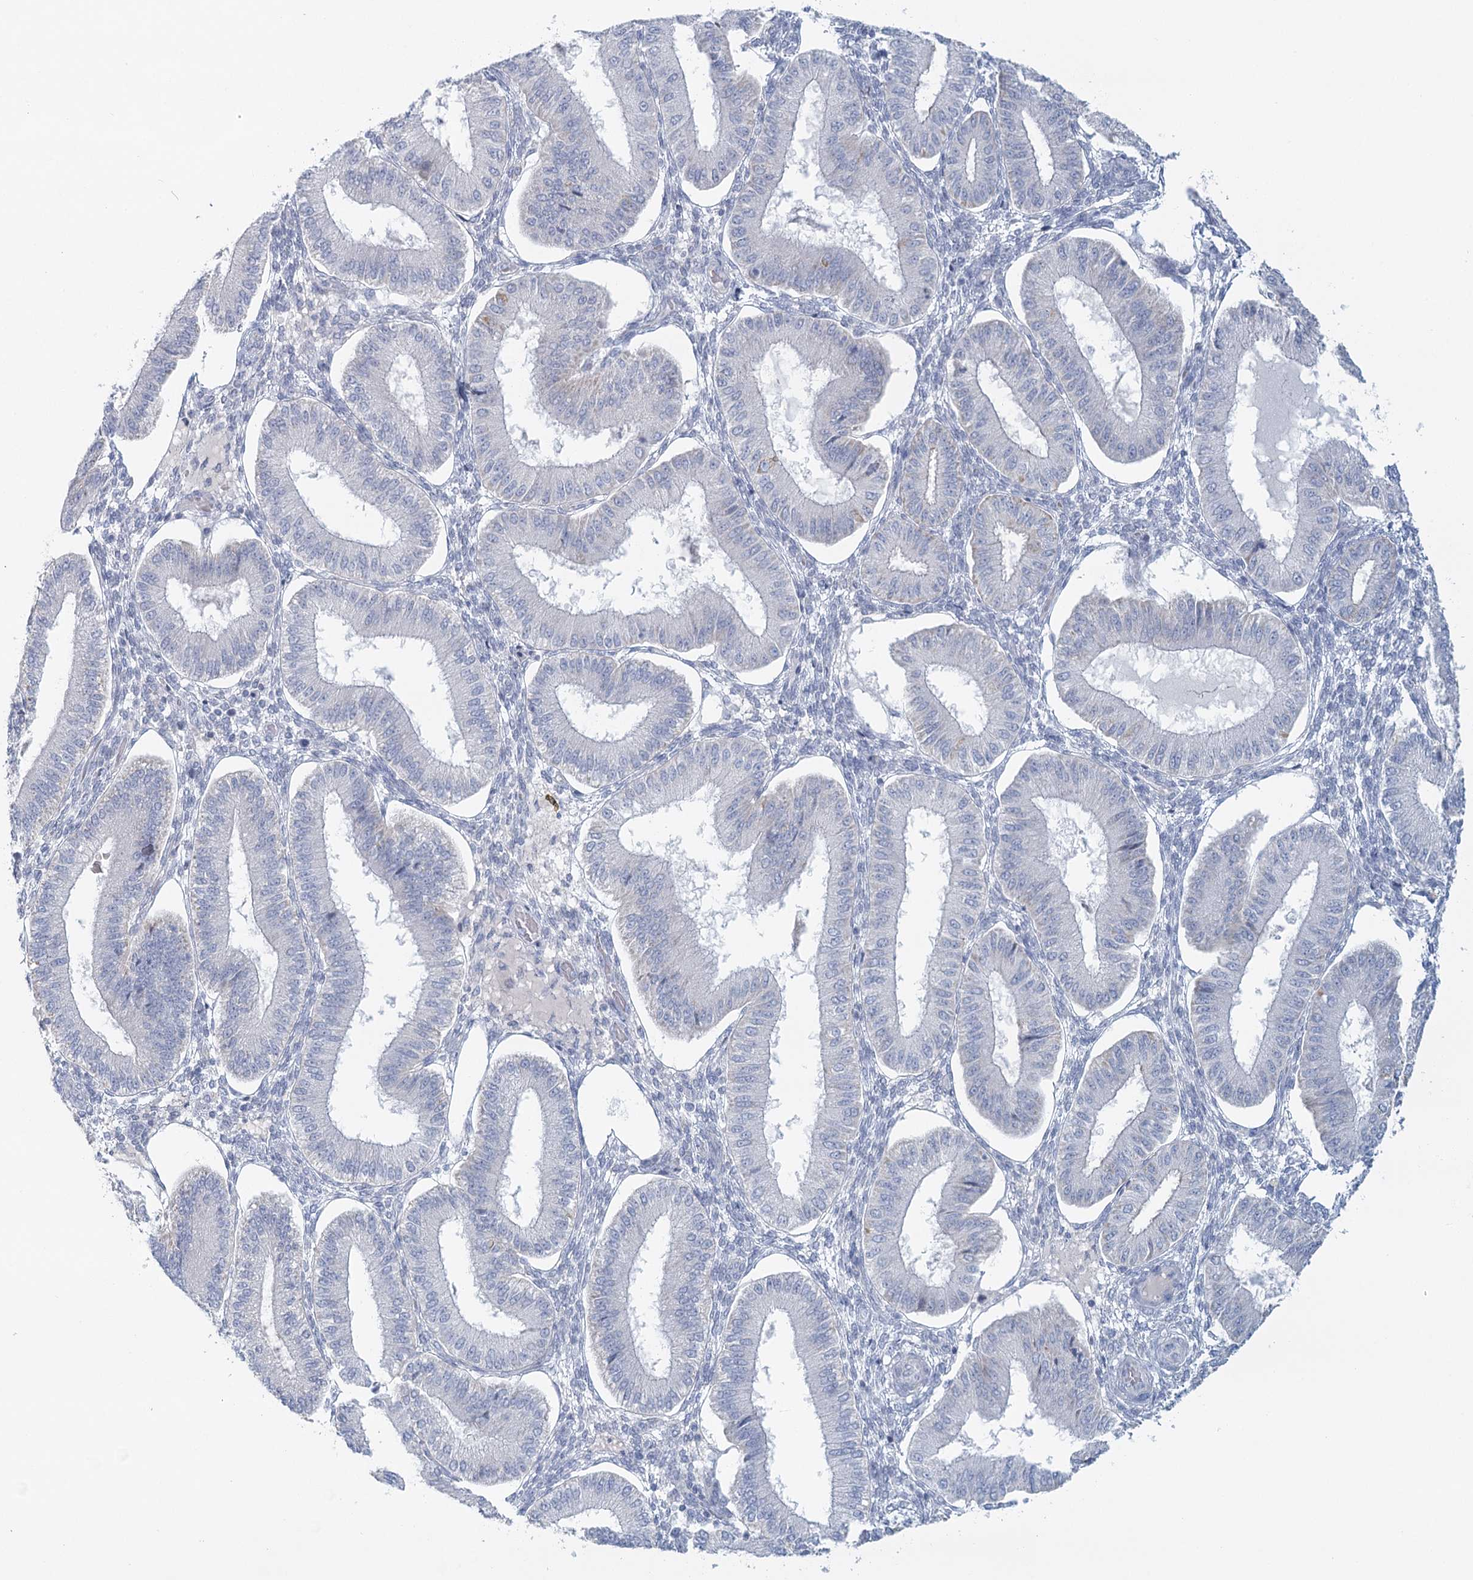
{"staining": {"intensity": "negative", "quantity": "none", "location": "none"}, "tissue": "endometrium", "cell_type": "Cells in endometrial stroma", "image_type": "normal", "snomed": [{"axis": "morphology", "description": "Normal tissue, NOS"}, {"axis": "topography", "description": "Endometrium"}], "caption": "DAB immunohistochemical staining of unremarkable human endometrium demonstrates no significant positivity in cells in endometrial stroma.", "gene": "BPHL", "patient": {"sex": "female", "age": 39}}